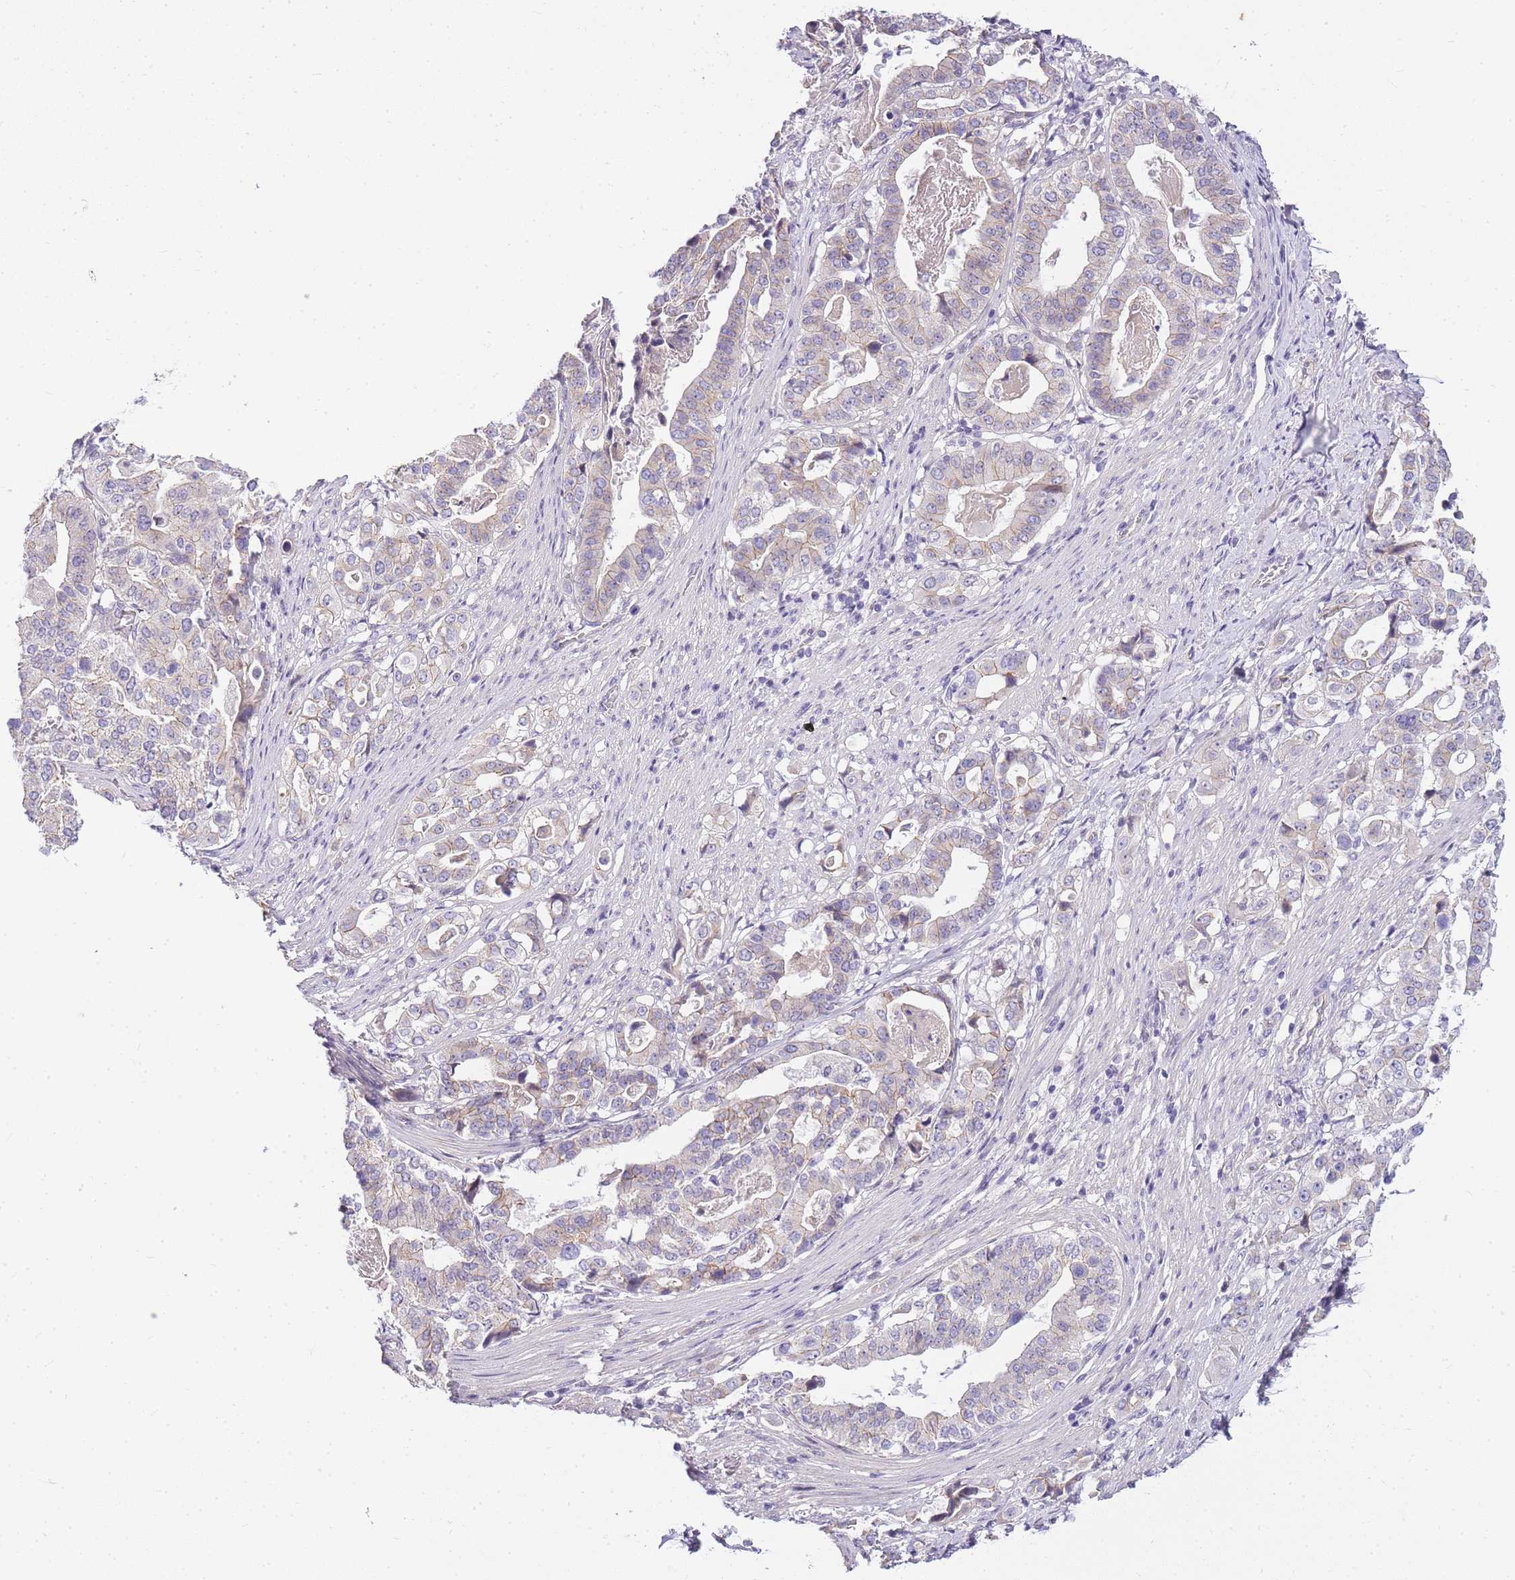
{"staining": {"intensity": "weak", "quantity": "<25%", "location": "cytoplasmic/membranous"}, "tissue": "stomach cancer", "cell_type": "Tumor cells", "image_type": "cancer", "snomed": [{"axis": "morphology", "description": "Adenocarcinoma, NOS"}, {"axis": "topography", "description": "Stomach"}], "caption": "Immunohistochemistry (IHC) of adenocarcinoma (stomach) reveals no positivity in tumor cells.", "gene": "CLBA1", "patient": {"sex": "male", "age": 48}}